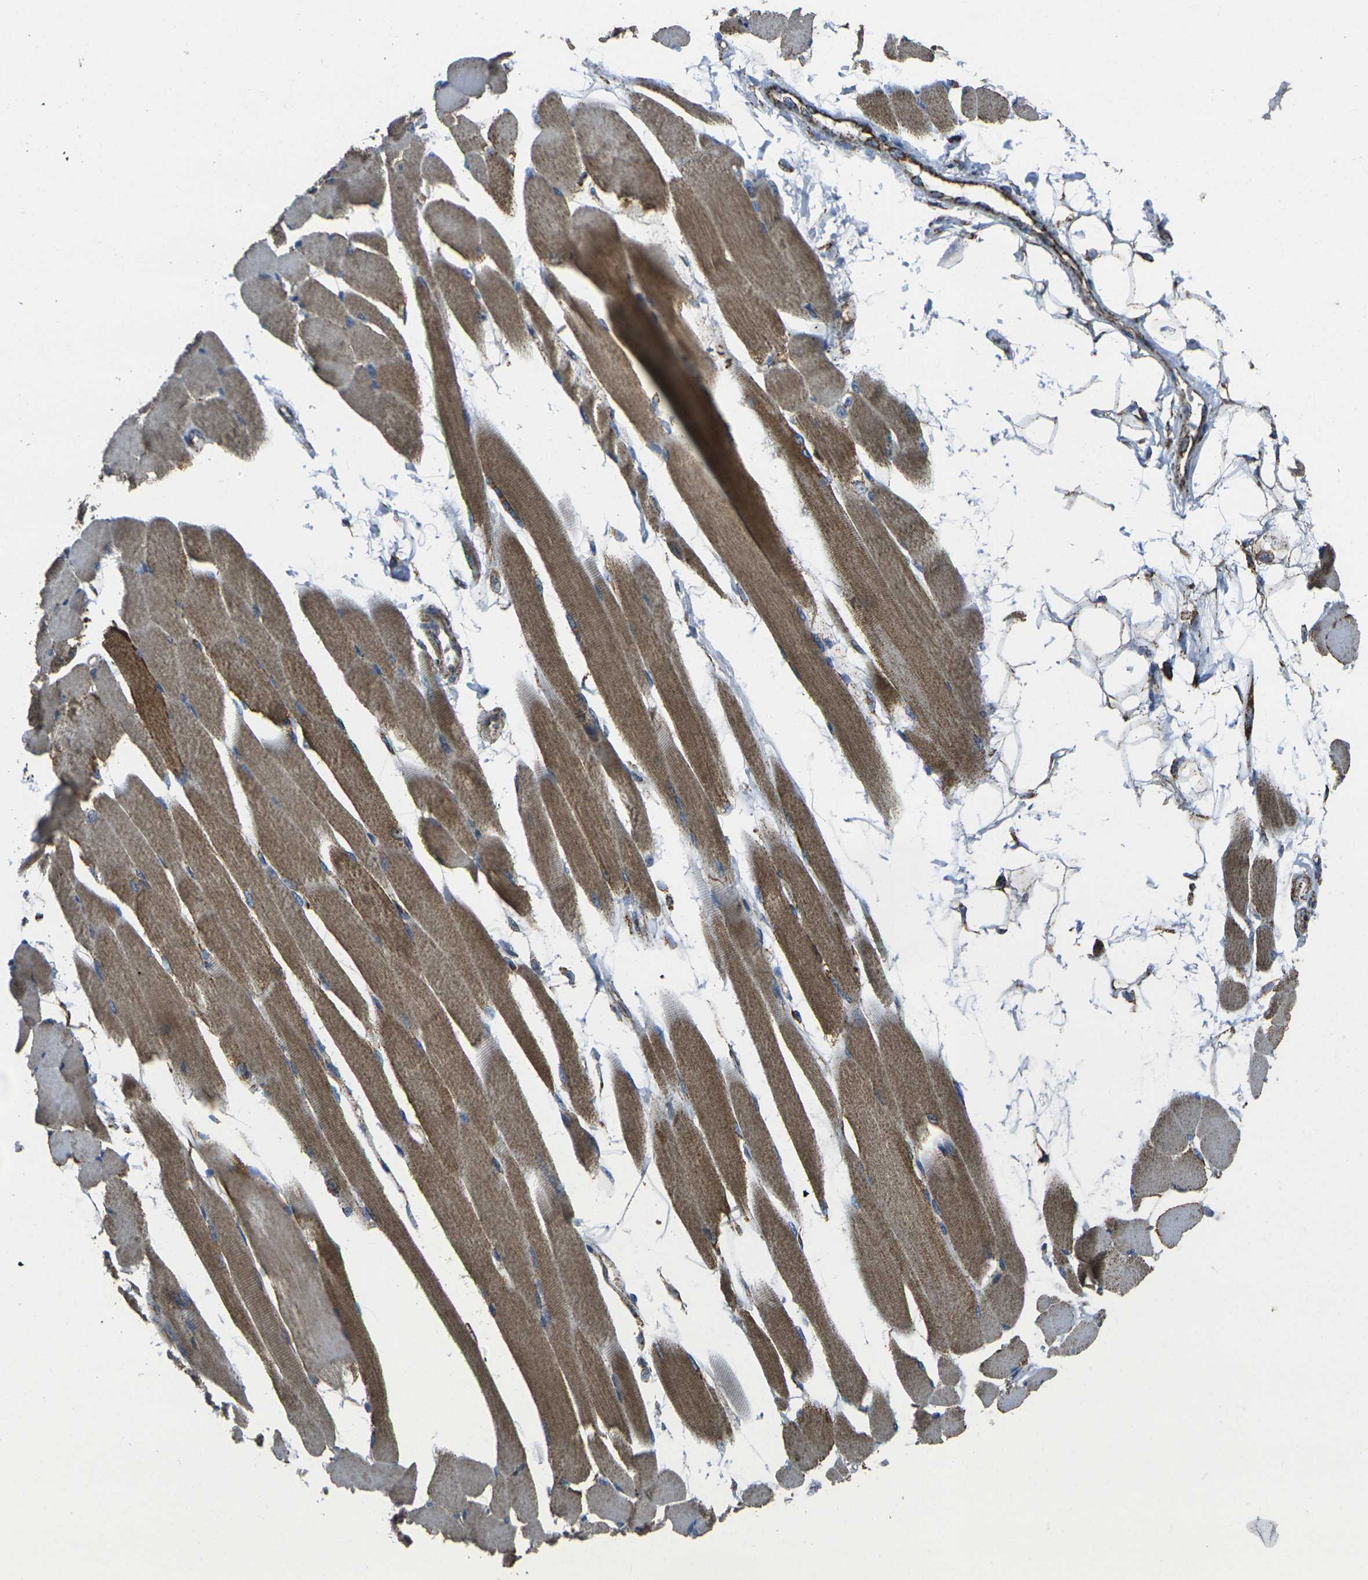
{"staining": {"intensity": "moderate", "quantity": "25%-75%", "location": "cytoplasmic/membranous"}, "tissue": "skeletal muscle", "cell_type": "Myocytes", "image_type": "normal", "snomed": [{"axis": "morphology", "description": "Normal tissue, NOS"}, {"axis": "topography", "description": "Skeletal muscle"}, {"axis": "topography", "description": "Peripheral nerve tissue"}], "caption": "A brown stain highlights moderate cytoplasmic/membranous expression of a protein in myocytes of normal skeletal muscle.", "gene": "KLHL5", "patient": {"sex": "female", "age": 84}}